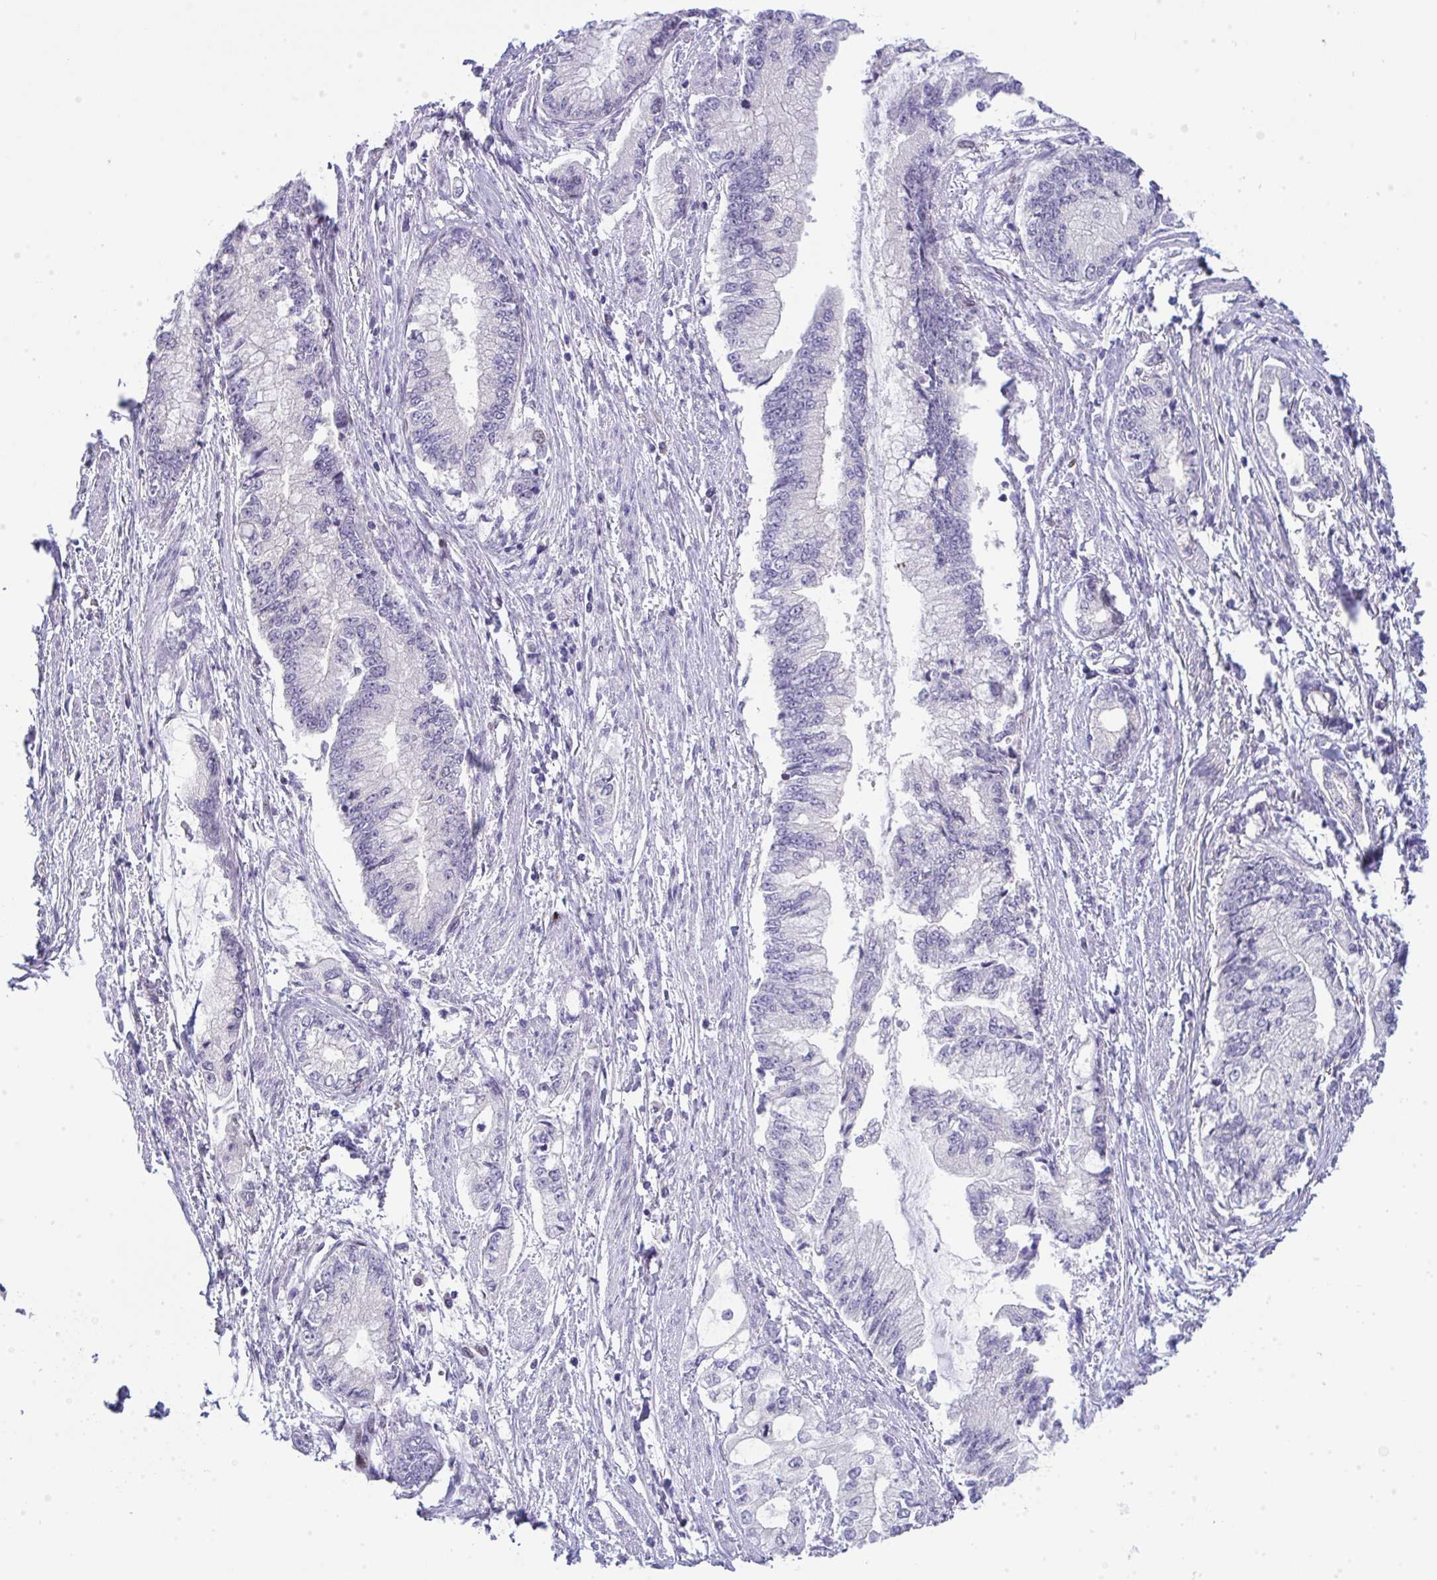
{"staining": {"intensity": "negative", "quantity": "none", "location": "none"}, "tissue": "stomach cancer", "cell_type": "Tumor cells", "image_type": "cancer", "snomed": [{"axis": "morphology", "description": "Adenocarcinoma, NOS"}, {"axis": "topography", "description": "Stomach, upper"}], "caption": "High power microscopy micrograph of an immunohistochemistry micrograph of stomach cancer (adenocarcinoma), revealing no significant positivity in tumor cells. (DAB IHC visualized using brightfield microscopy, high magnification).", "gene": "GALNT16", "patient": {"sex": "female", "age": 74}}